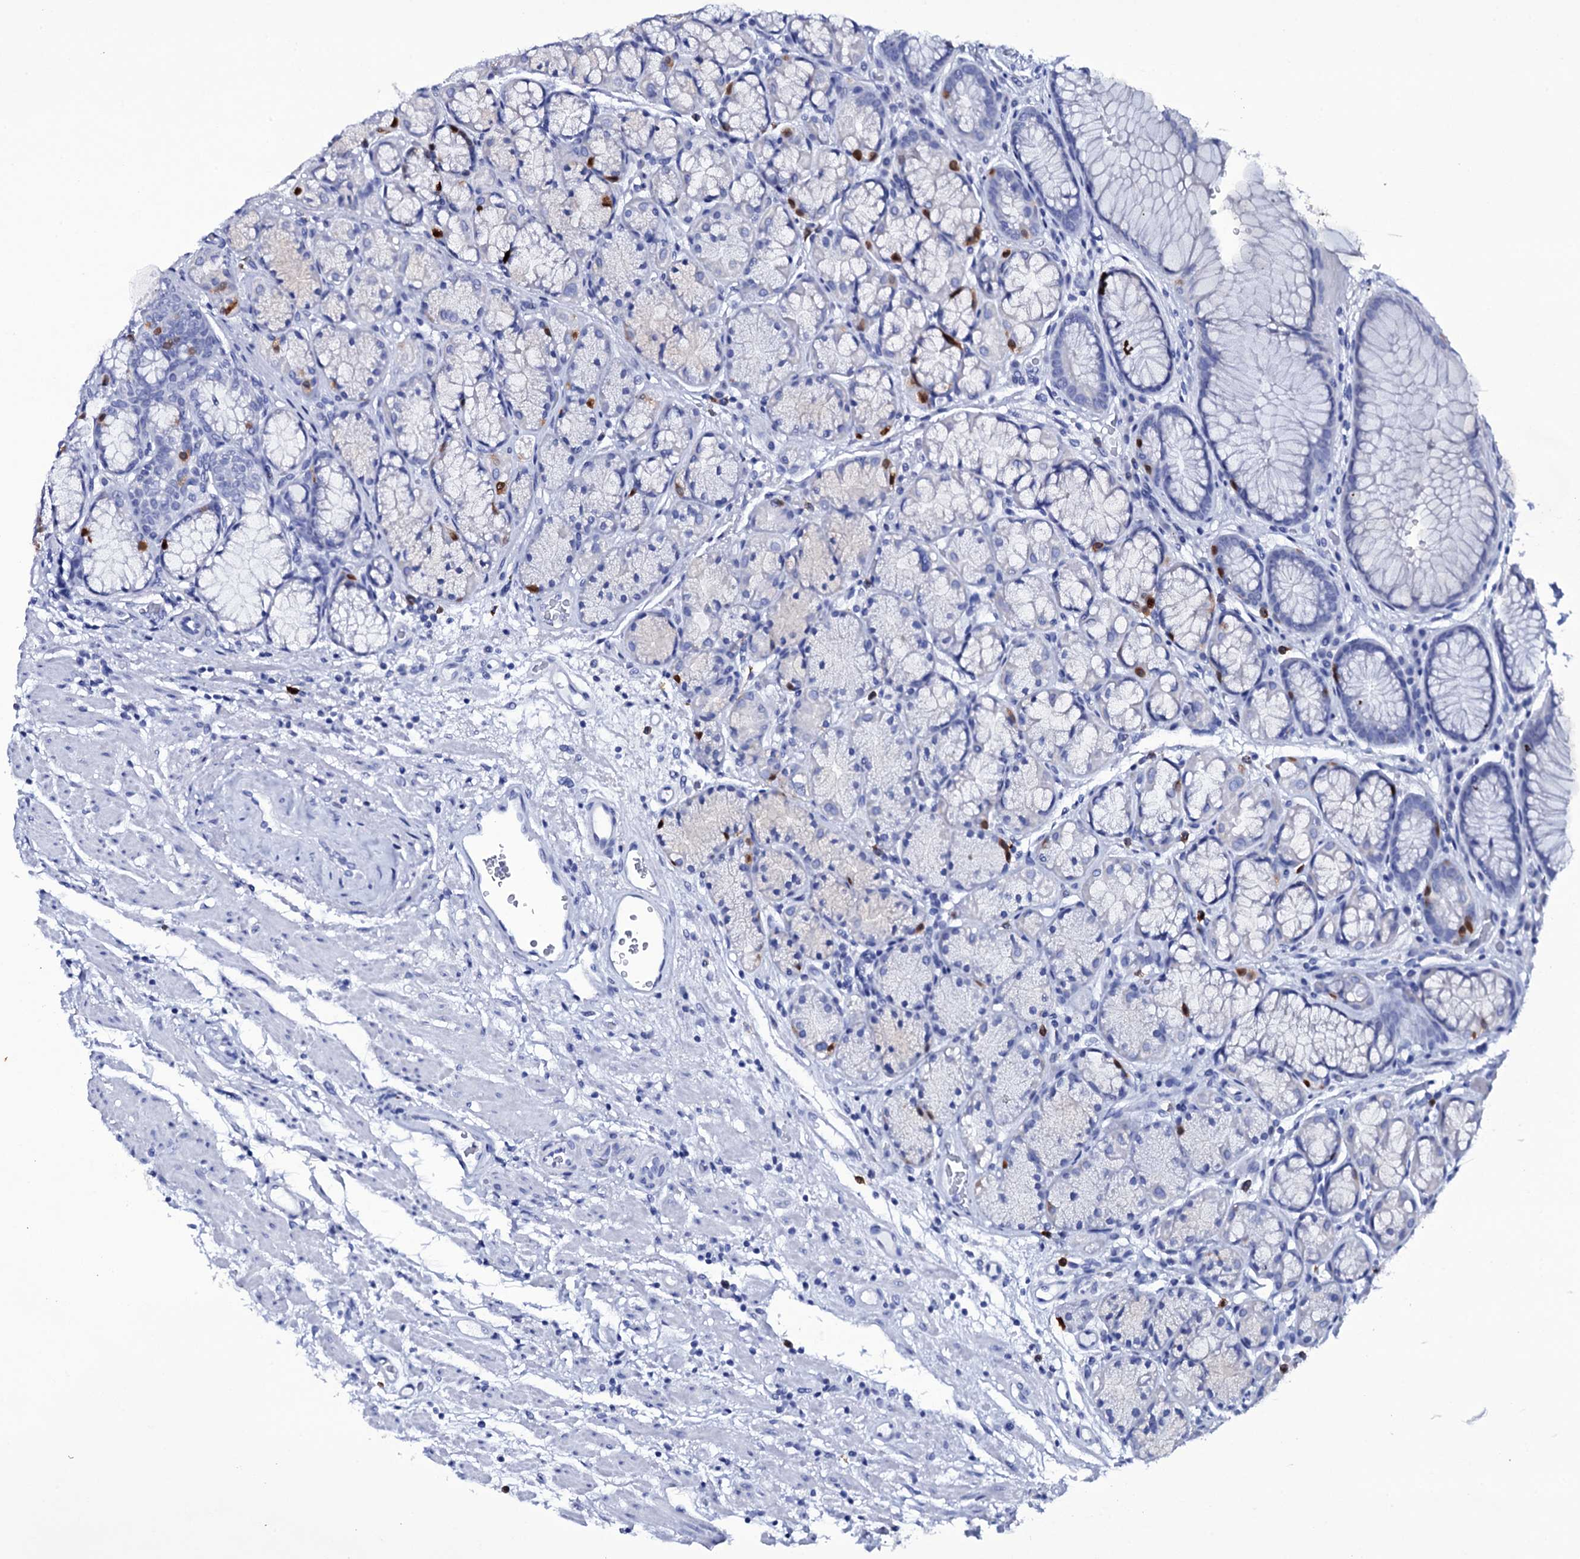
{"staining": {"intensity": "moderate", "quantity": "<25%", "location": "cytoplasmic/membranous,nuclear"}, "tissue": "stomach", "cell_type": "Glandular cells", "image_type": "normal", "snomed": [{"axis": "morphology", "description": "Normal tissue, NOS"}, {"axis": "topography", "description": "Stomach"}], "caption": "Brown immunohistochemical staining in benign human stomach reveals moderate cytoplasmic/membranous,nuclear staining in approximately <25% of glandular cells. Immunohistochemistry (ihc) stains the protein in brown and the nuclei are stained blue.", "gene": "ITPRID2", "patient": {"sex": "male", "age": 63}}